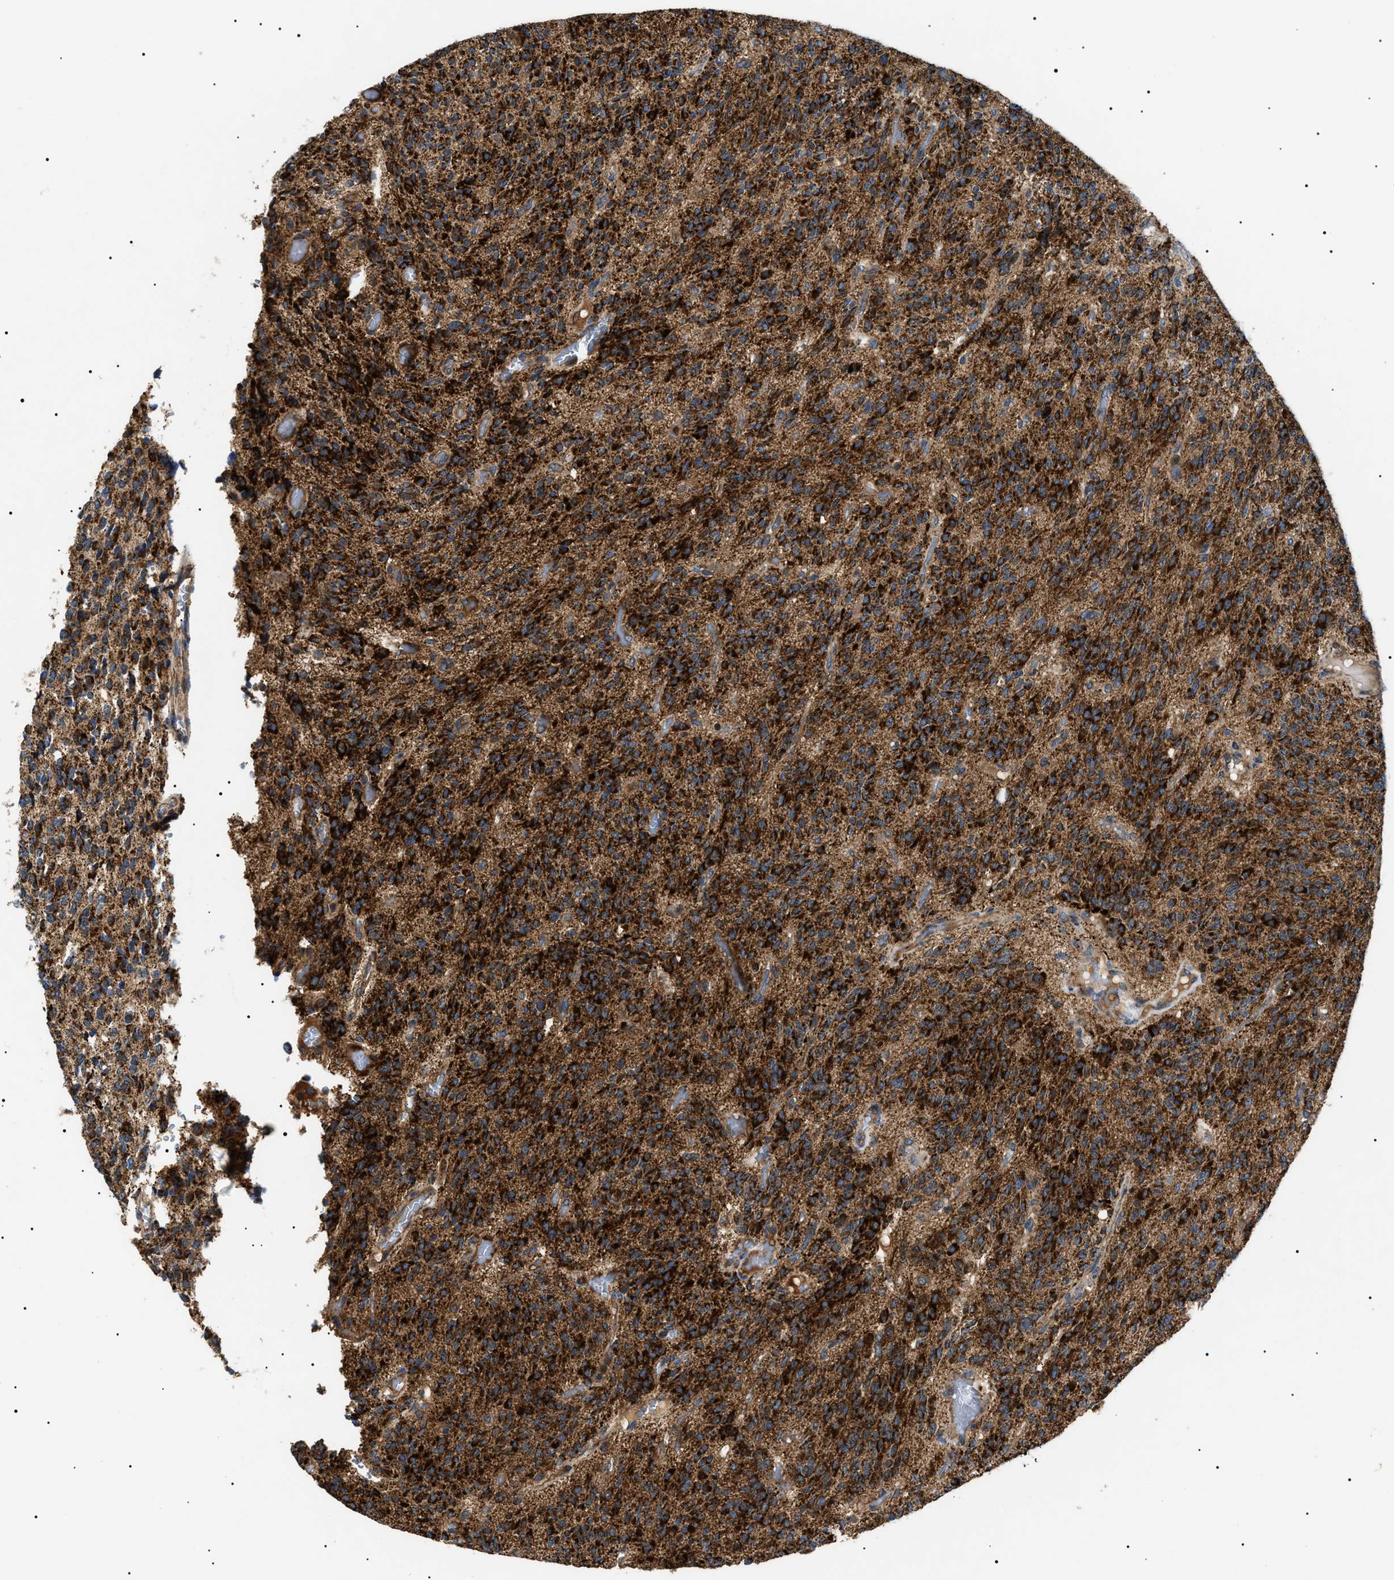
{"staining": {"intensity": "strong", "quantity": ">75%", "location": "cytoplasmic/membranous"}, "tissue": "glioma", "cell_type": "Tumor cells", "image_type": "cancer", "snomed": [{"axis": "morphology", "description": "Glioma, malignant, High grade"}, {"axis": "topography", "description": "Brain"}], "caption": "Tumor cells exhibit high levels of strong cytoplasmic/membranous expression in about >75% of cells in human glioma.", "gene": "OXSM", "patient": {"sex": "male", "age": 34}}